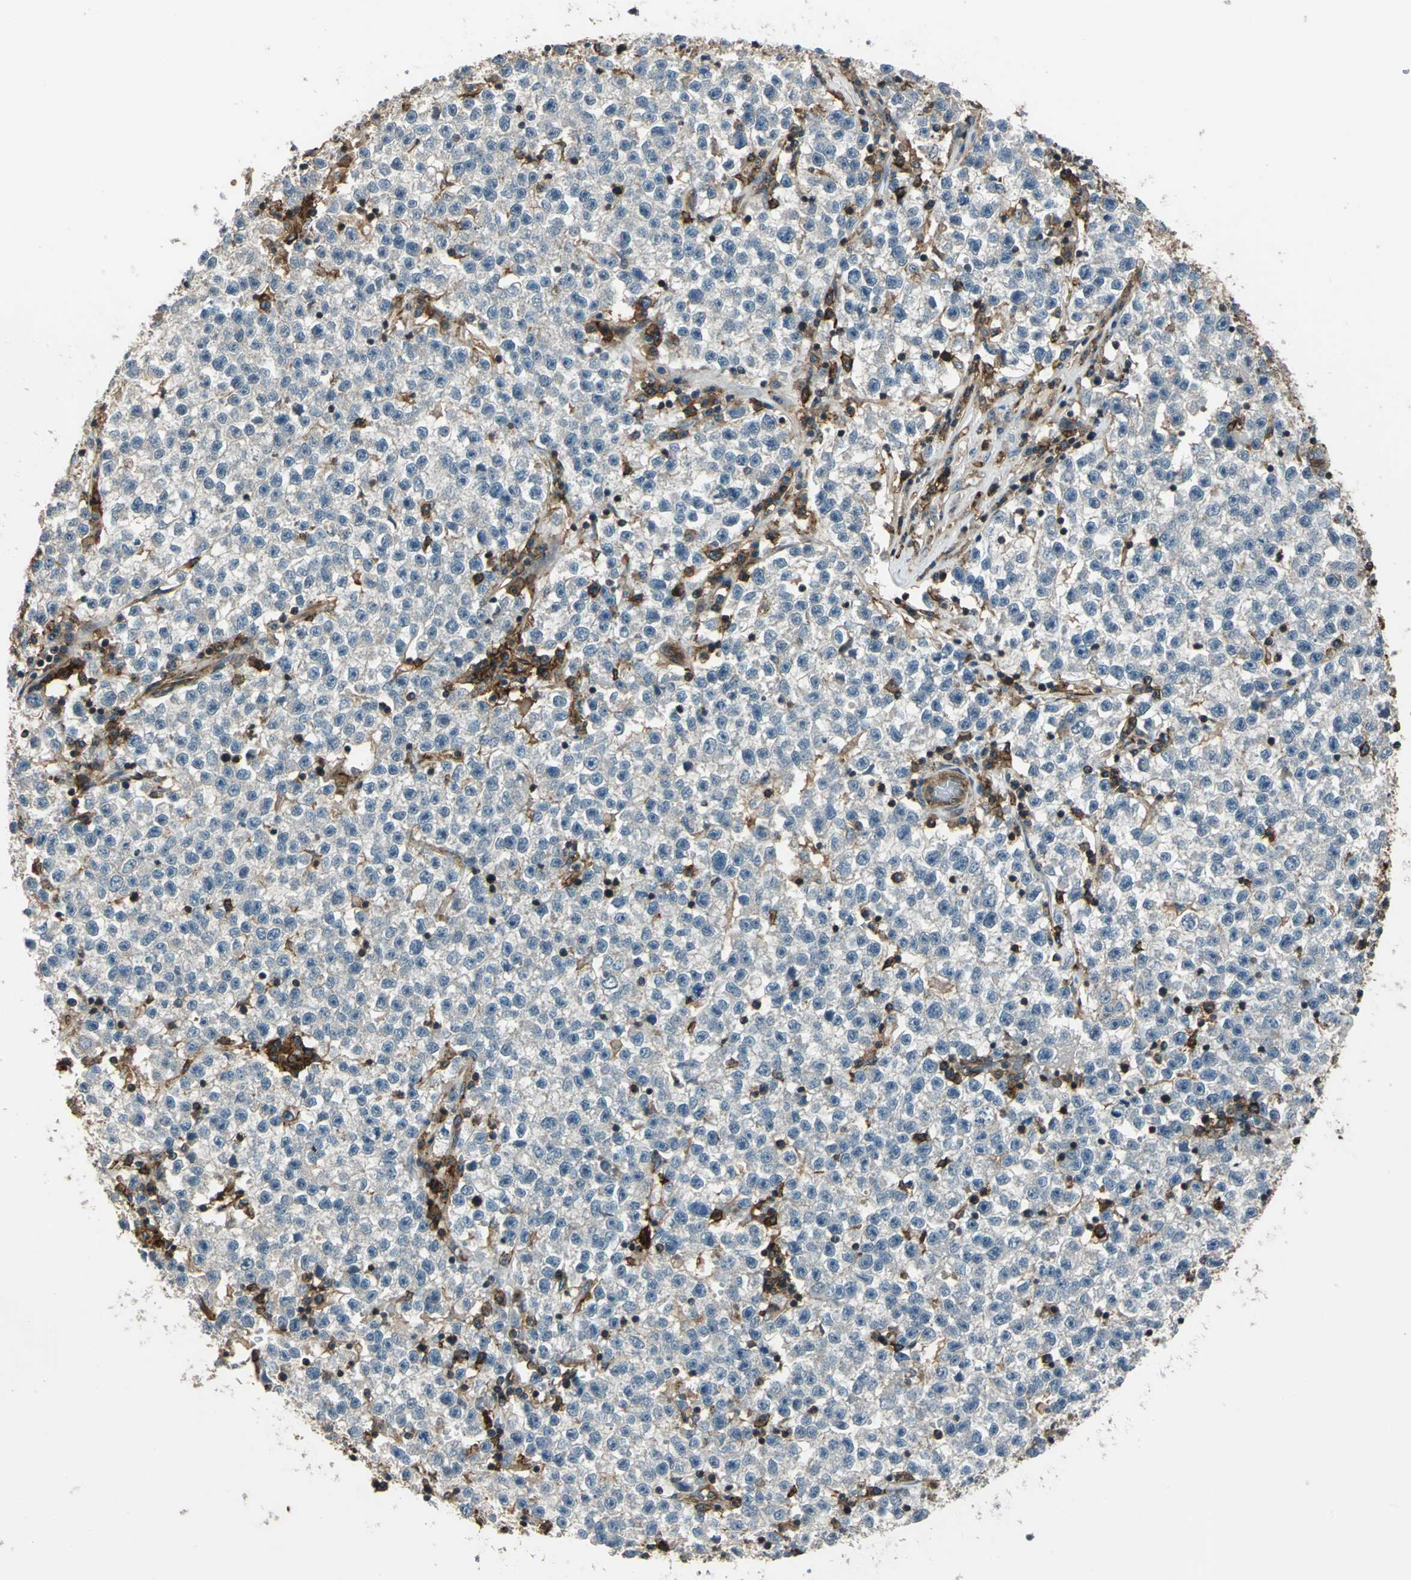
{"staining": {"intensity": "negative", "quantity": "none", "location": "none"}, "tissue": "testis cancer", "cell_type": "Tumor cells", "image_type": "cancer", "snomed": [{"axis": "morphology", "description": "Seminoma, NOS"}, {"axis": "topography", "description": "Testis"}], "caption": "This is an IHC image of testis cancer. There is no staining in tumor cells.", "gene": "NR2C2", "patient": {"sex": "male", "age": 22}}